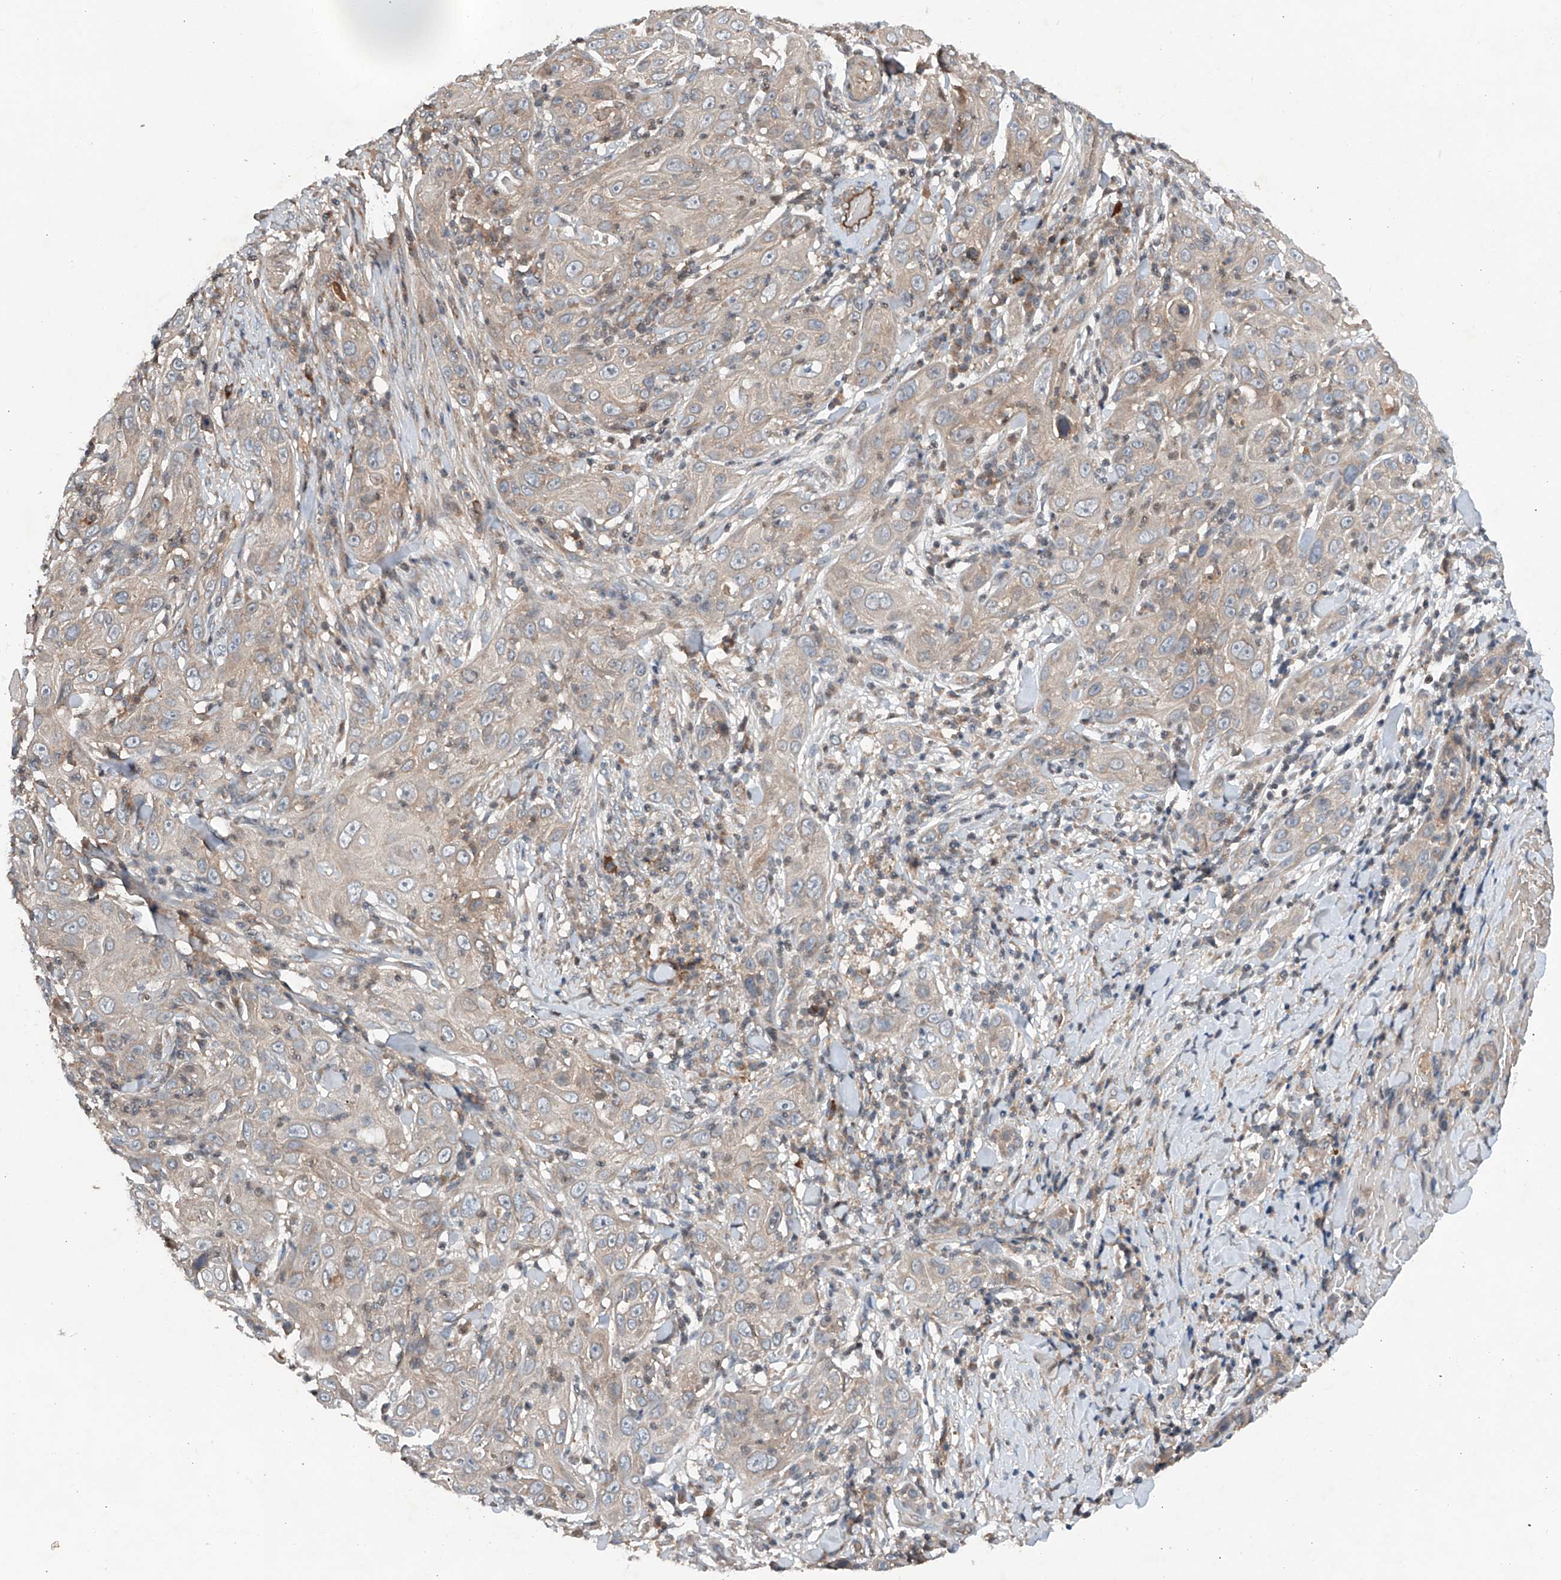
{"staining": {"intensity": "weak", "quantity": "<25%", "location": "cytoplasmic/membranous"}, "tissue": "skin cancer", "cell_type": "Tumor cells", "image_type": "cancer", "snomed": [{"axis": "morphology", "description": "Squamous cell carcinoma, NOS"}, {"axis": "topography", "description": "Skin"}], "caption": "An image of skin cancer stained for a protein exhibits no brown staining in tumor cells. (Immunohistochemistry (ihc), brightfield microscopy, high magnification).", "gene": "ADAM23", "patient": {"sex": "female", "age": 88}}